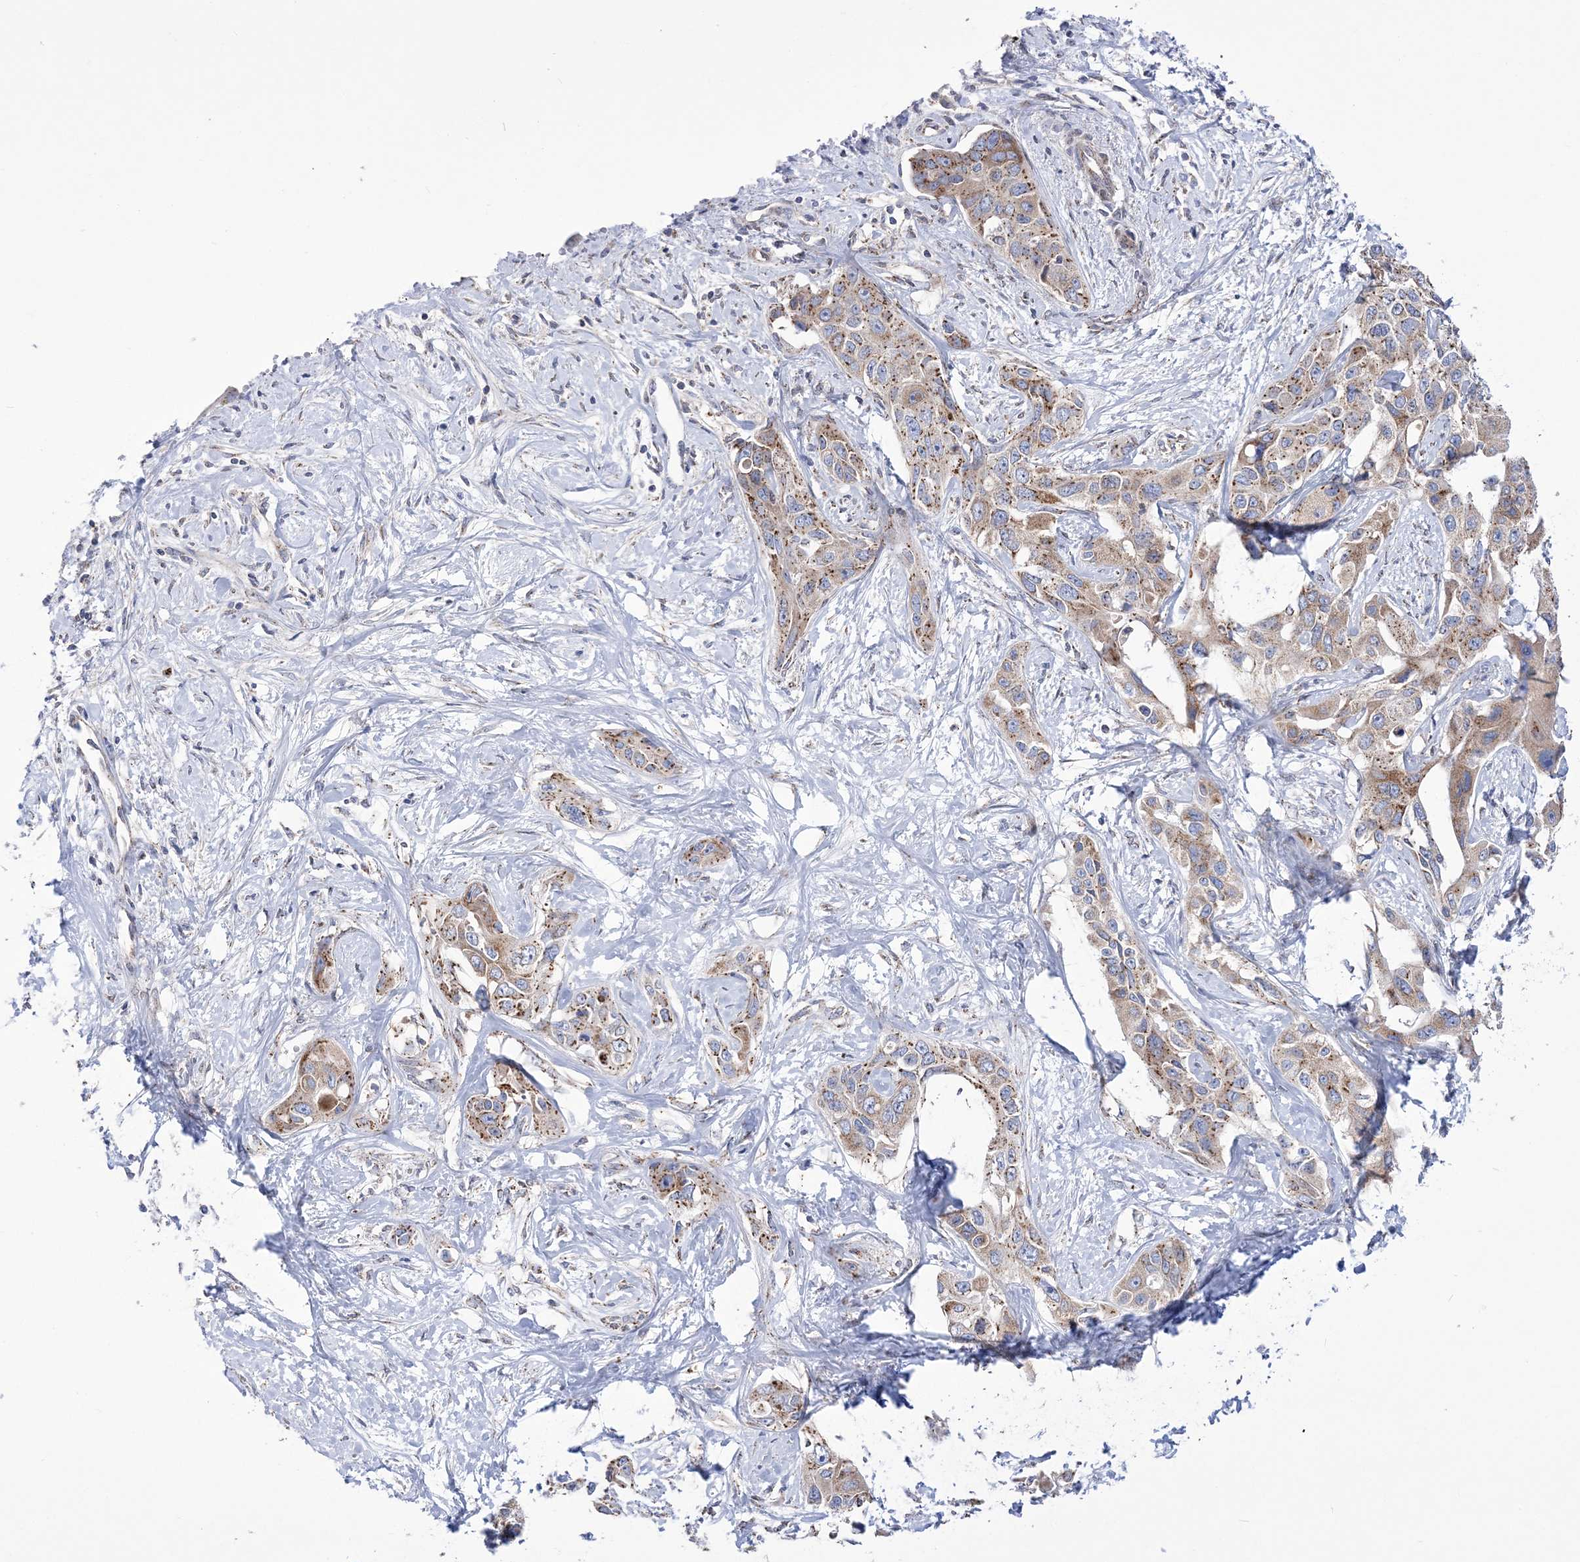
{"staining": {"intensity": "weak", "quantity": ">75%", "location": "cytoplasmic/membranous"}, "tissue": "liver cancer", "cell_type": "Tumor cells", "image_type": "cancer", "snomed": [{"axis": "morphology", "description": "Cholangiocarcinoma"}, {"axis": "topography", "description": "Liver"}], "caption": "Liver cancer (cholangiocarcinoma) tissue displays weak cytoplasmic/membranous staining in approximately >75% of tumor cells", "gene": "COPB2", "patient": {"sex": "male", "age": 59}}